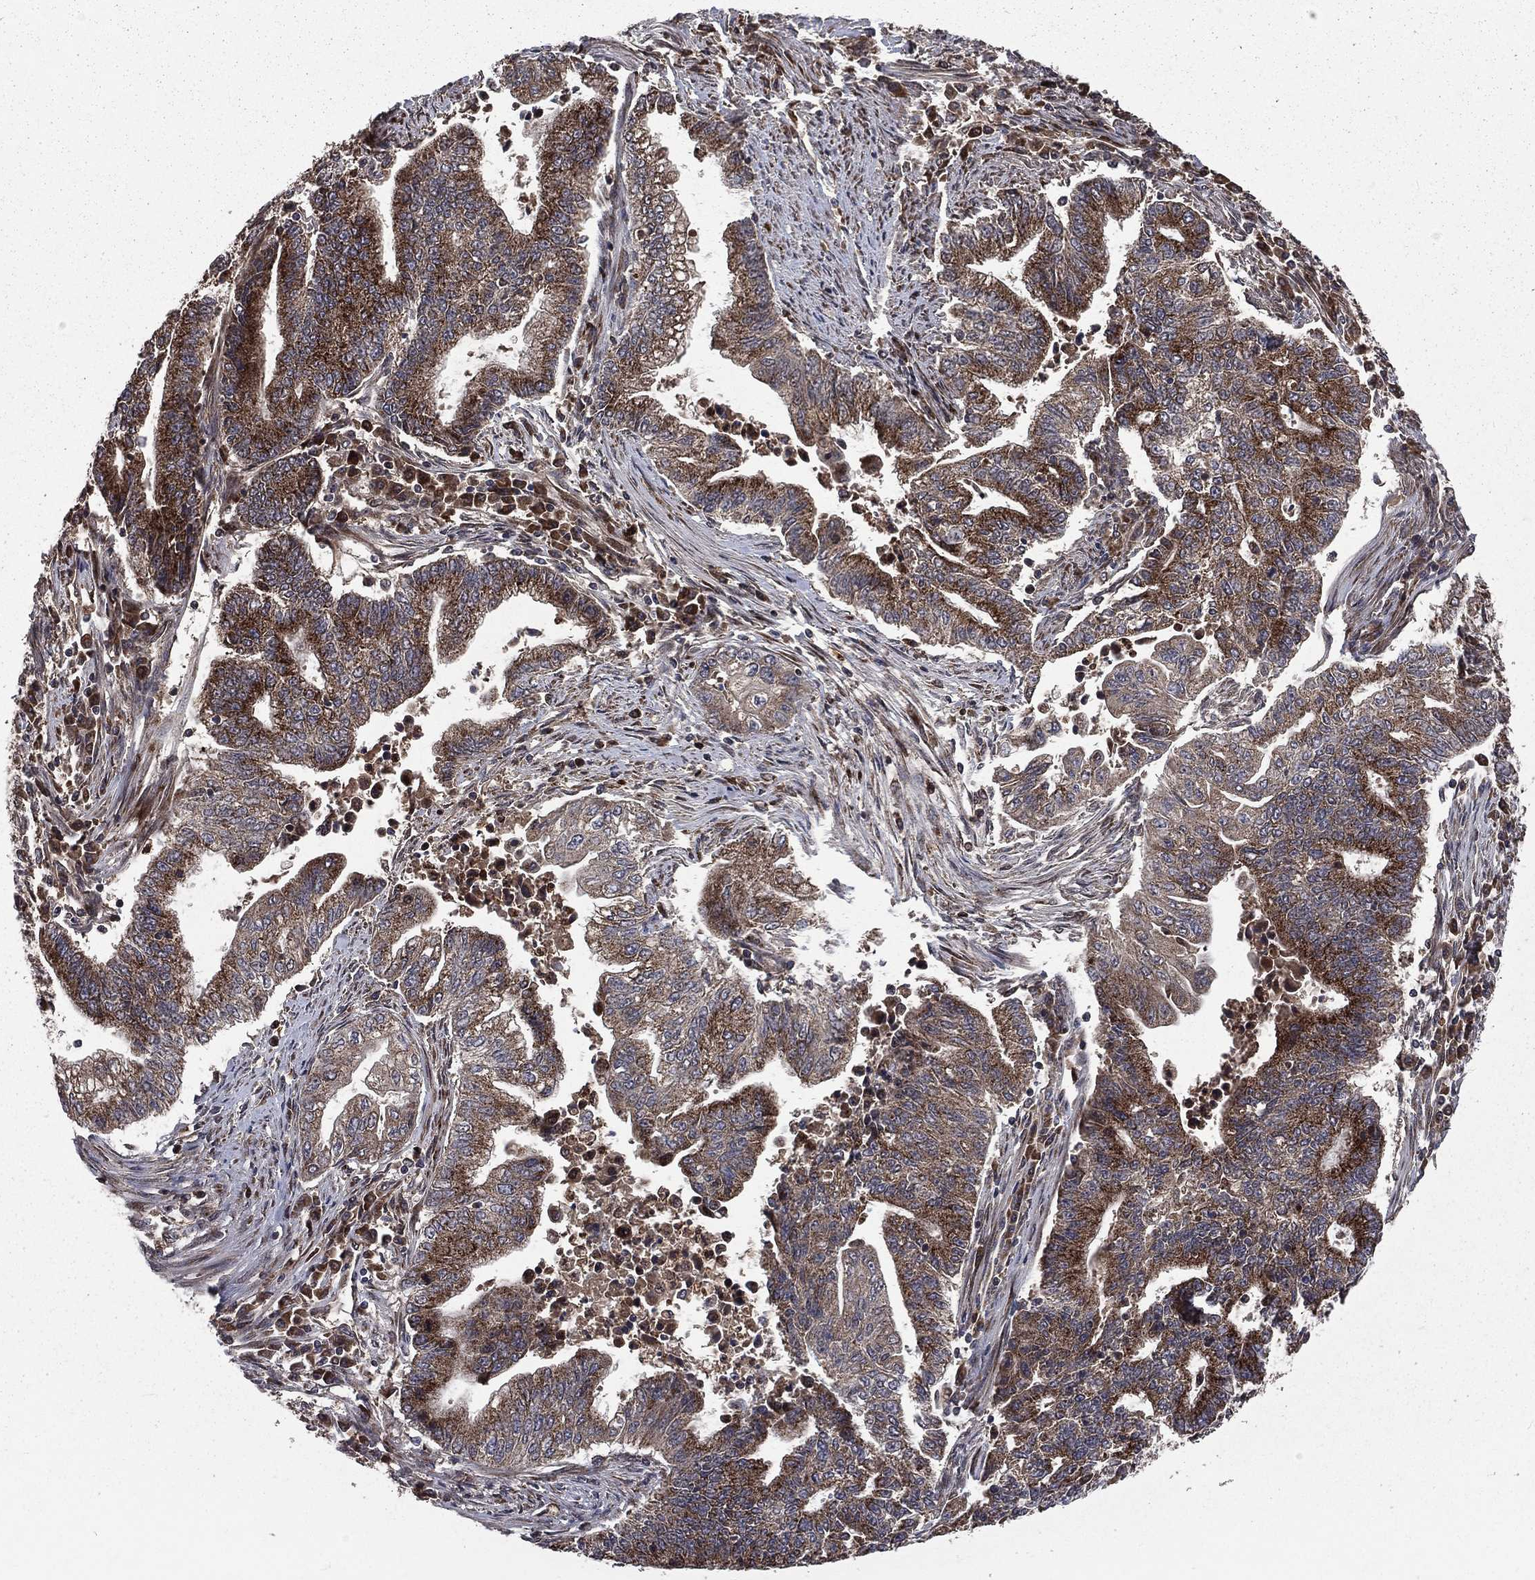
{"staining": {"intensity": "moderate", "quantity": ">75%", "location": "cytoplasmic/membranous"}, "tissue": "endometrial cancer", "cell_type": "Tumor cells", "image_type": "cancer", "snomed": [{"axis": "morphology", "description": "Adenocarcinoma, NOS"}, {"axis": "topography", "description": "Uterus"}, {"axis": "topography", "description": "Endometrium"}], "caption": "Immunohistochemistry (IHC) (DAB) staining of human endometrial cancer shows moderate cytoplasmic/membranous protein staining in approximately >75% of tumor cells. (IHC, brightfield microscopy, high magnification).", "gene": "LENG8", "patient": {"sex": "female", "age": 54}}